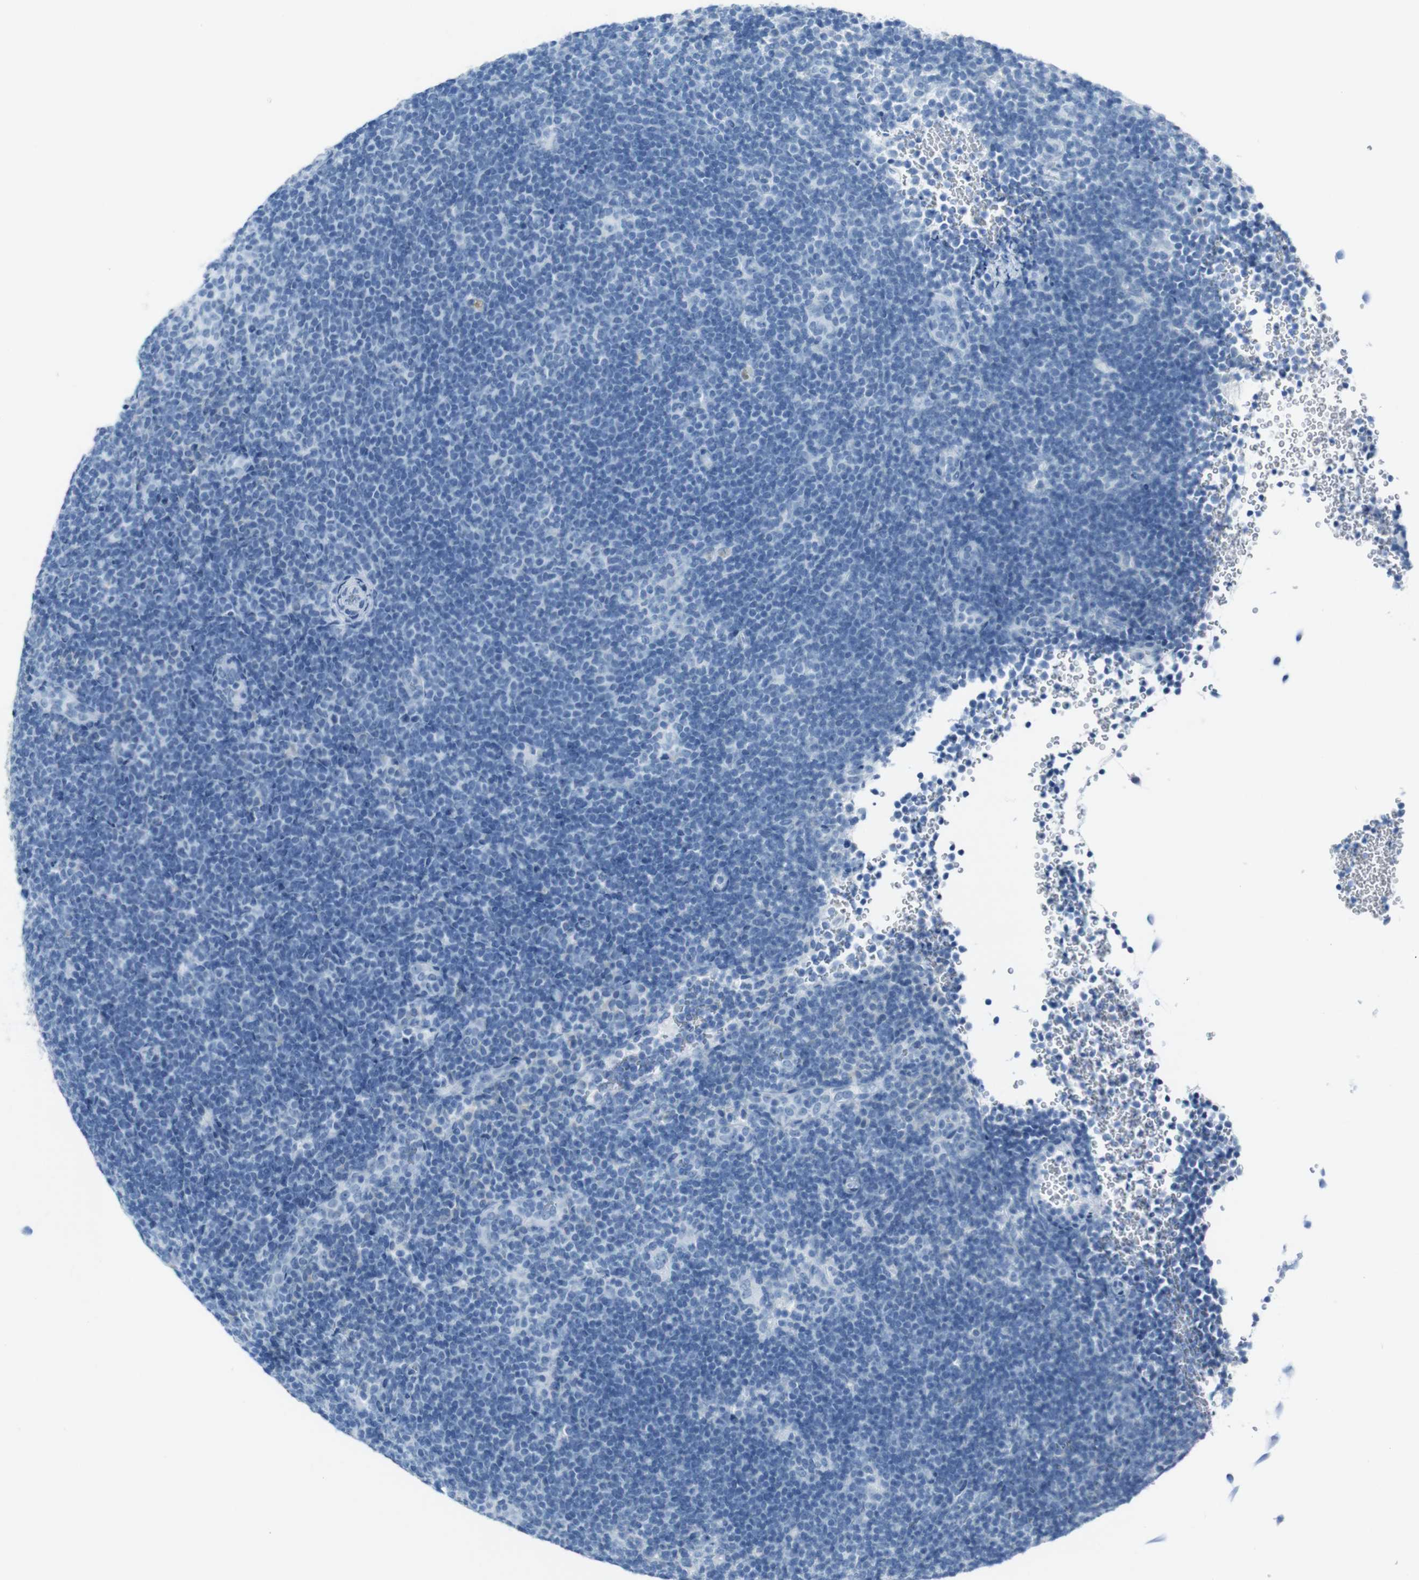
{"staining": {"intensity": "negative", "quantity": "none", "location": "none"}, "tissue": "lymphoma", "cell_type": "Tumor cells", "image_type": "cancer", "snomed": [{"axis": "morphology", "description": "Hodgkin's disease, NOS"}, {"axis": "topography", "description": "Lymph node"}], "caption": "Histopathology image shows no protein positivity in tumor cells of lymphoma tissue.", "gene": "TMEM207", "patient": {"sex": "female", "age": 57}}